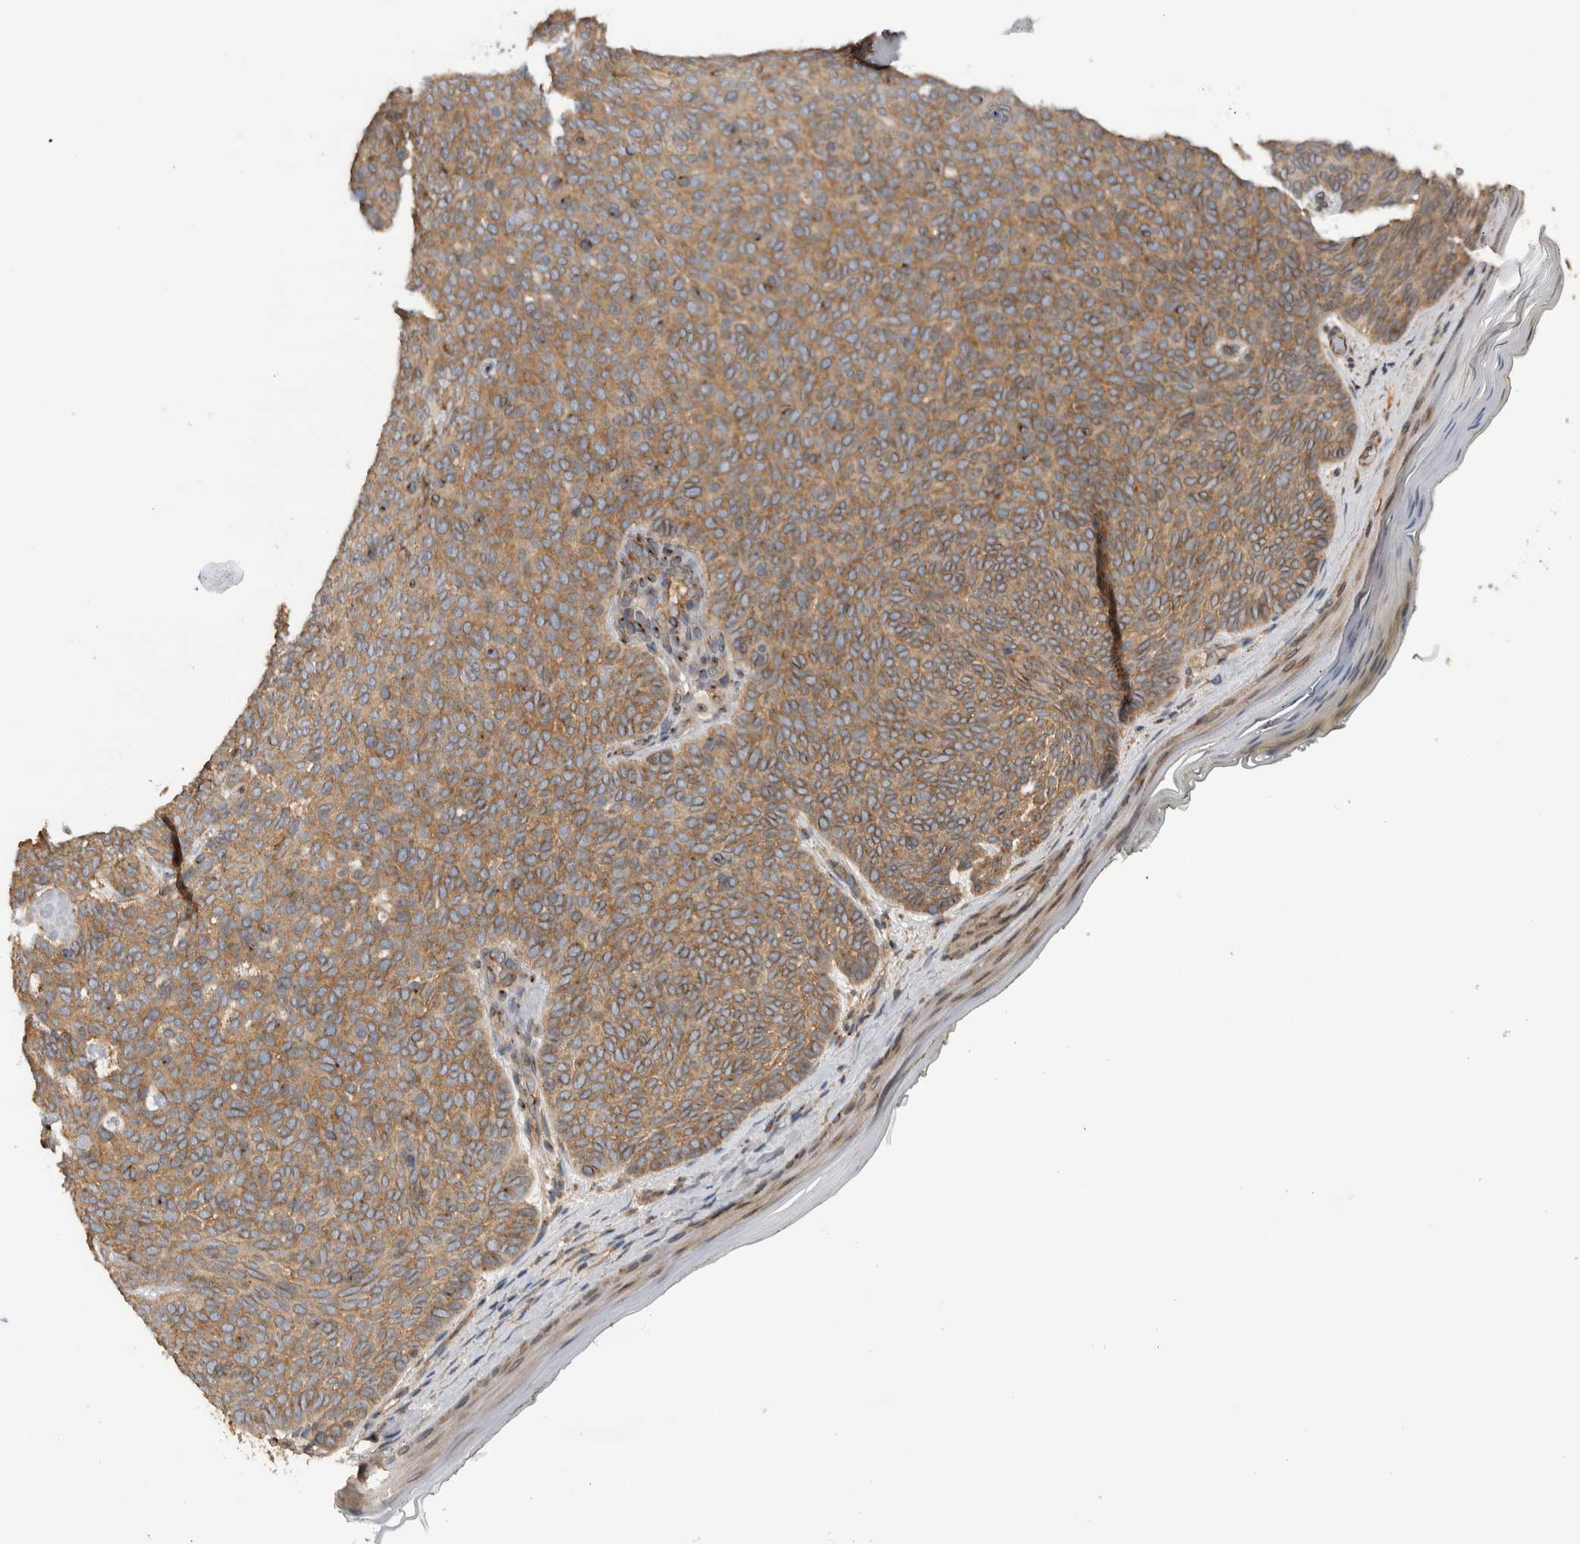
{"staining": {"intensity": "moderate", "quantity": ">75%", "location": "cytoplasmic/membranous"}, "tissue": "skin cancer", "cell_type": "Tumor cells", "image_type": "cancer", "snomed": [{"axis": "morphology", "description": "Basal cell carcinoma"}, {"axis": "topography", "description": "Skin"}], "caption": "The image shows immunohistochemical staining of skin cancer (basal cell carcinoma). There is moderate cytoplasmic/membranous positivity is present in about >75% of tumor cells. The staining was performed using DAB (3,3'-diaminobenzidine), with brown indicating positive protein expression. Nuclei are stained blue with hematoxylin.", "gene": "IFRD1", "patient": {"sex": "male", "age": 61}}